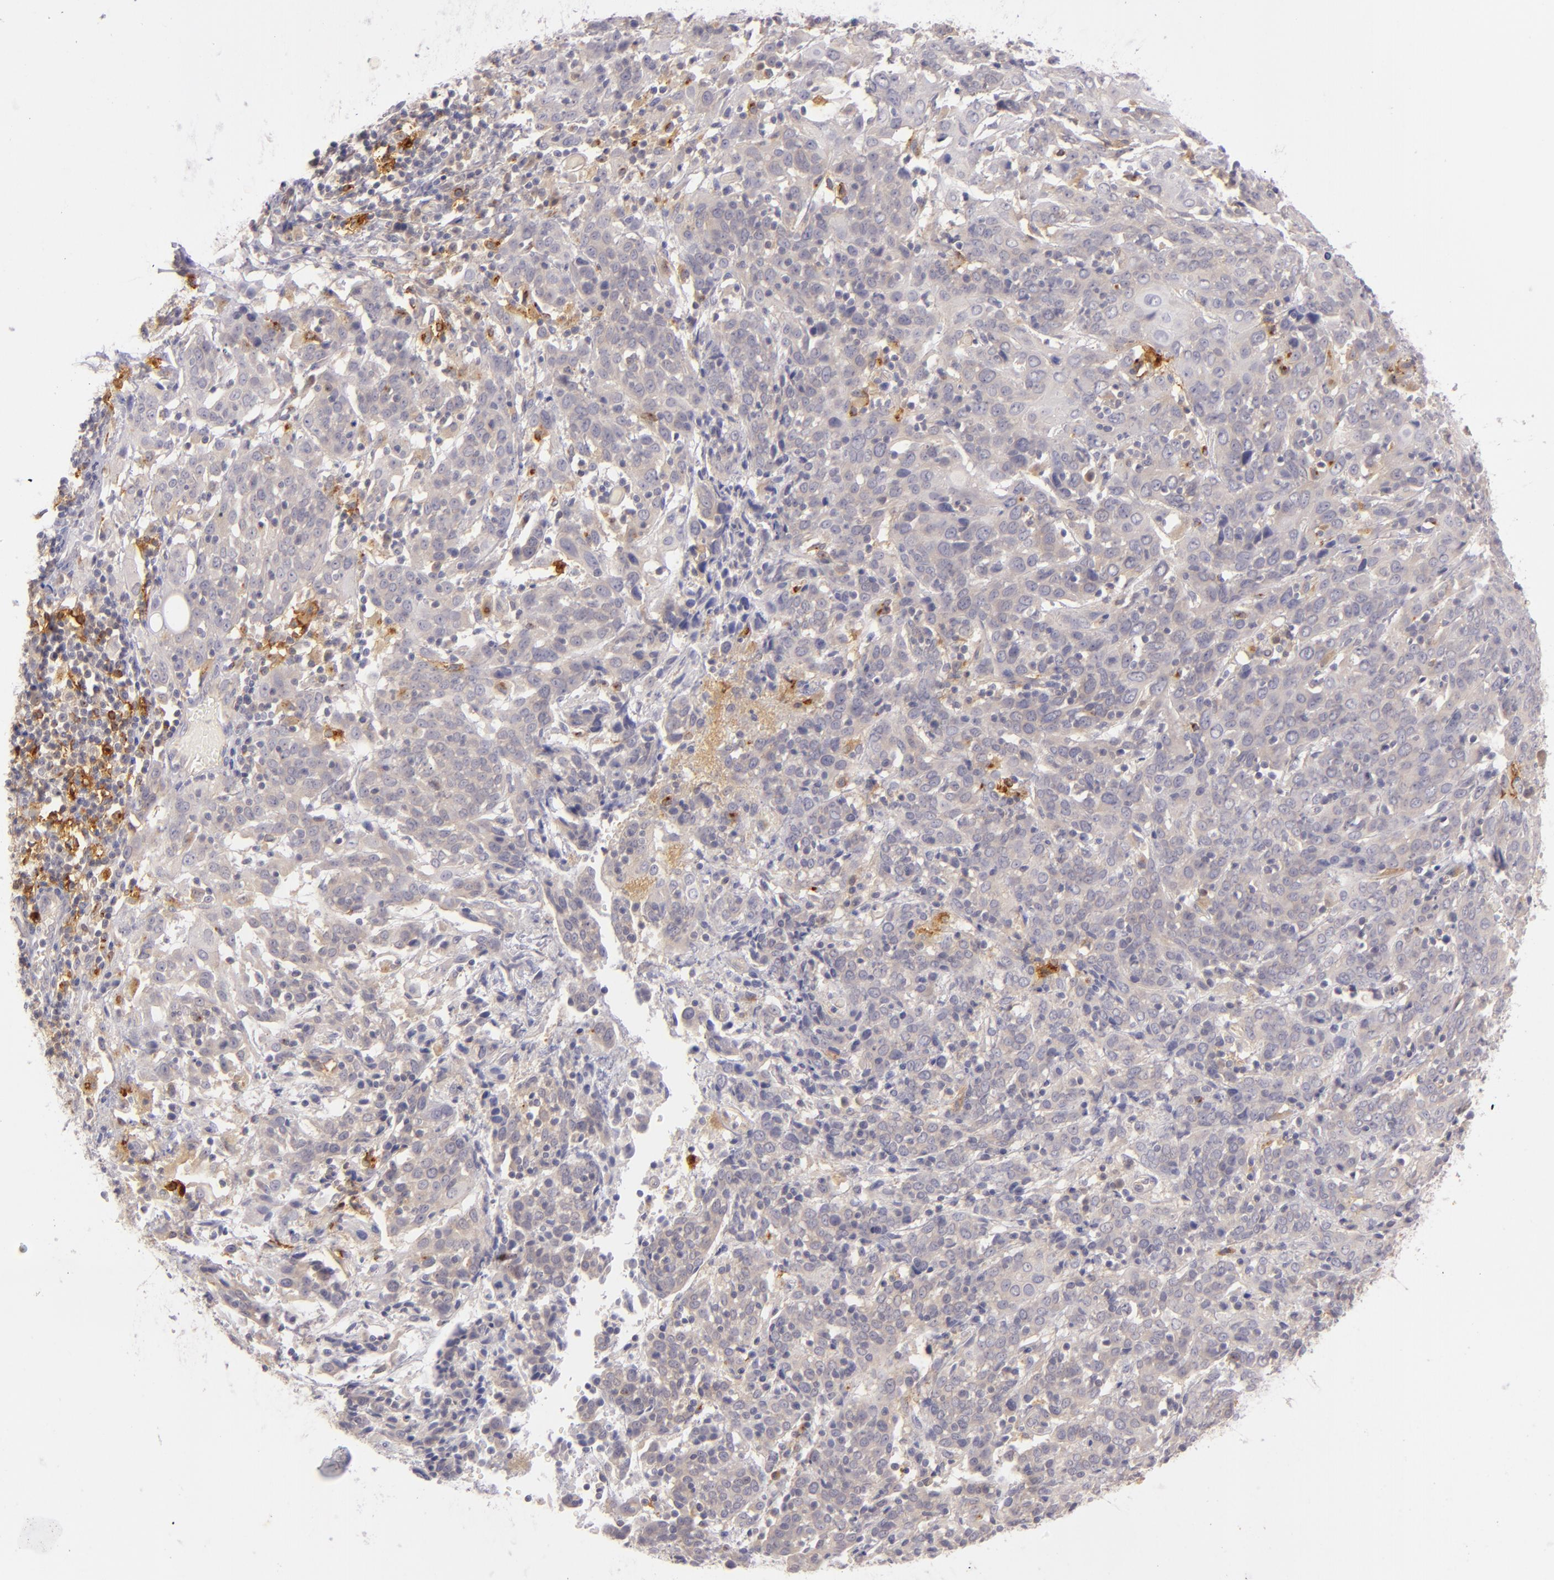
{"staining": {"intensity": "negative", "quantity": "none", "location": "none"}, "tissue": "cervical cancer", "cell_type": "Tumor cells", "image_type": "cancer", "snomed": [{"axis": "morphology", "description": "Normal tissue, NOS"}, {"axis": "morphology", "description": "Squamous cell carcinoma, NOS"}, {"axis": "topography", "description": "Cervix"}], "caption": "Tumor cells show no significant staining in cervical squamous cell carcinoma.", "gene": "CD83", "patient": {"sex": "female", "age": 67}}